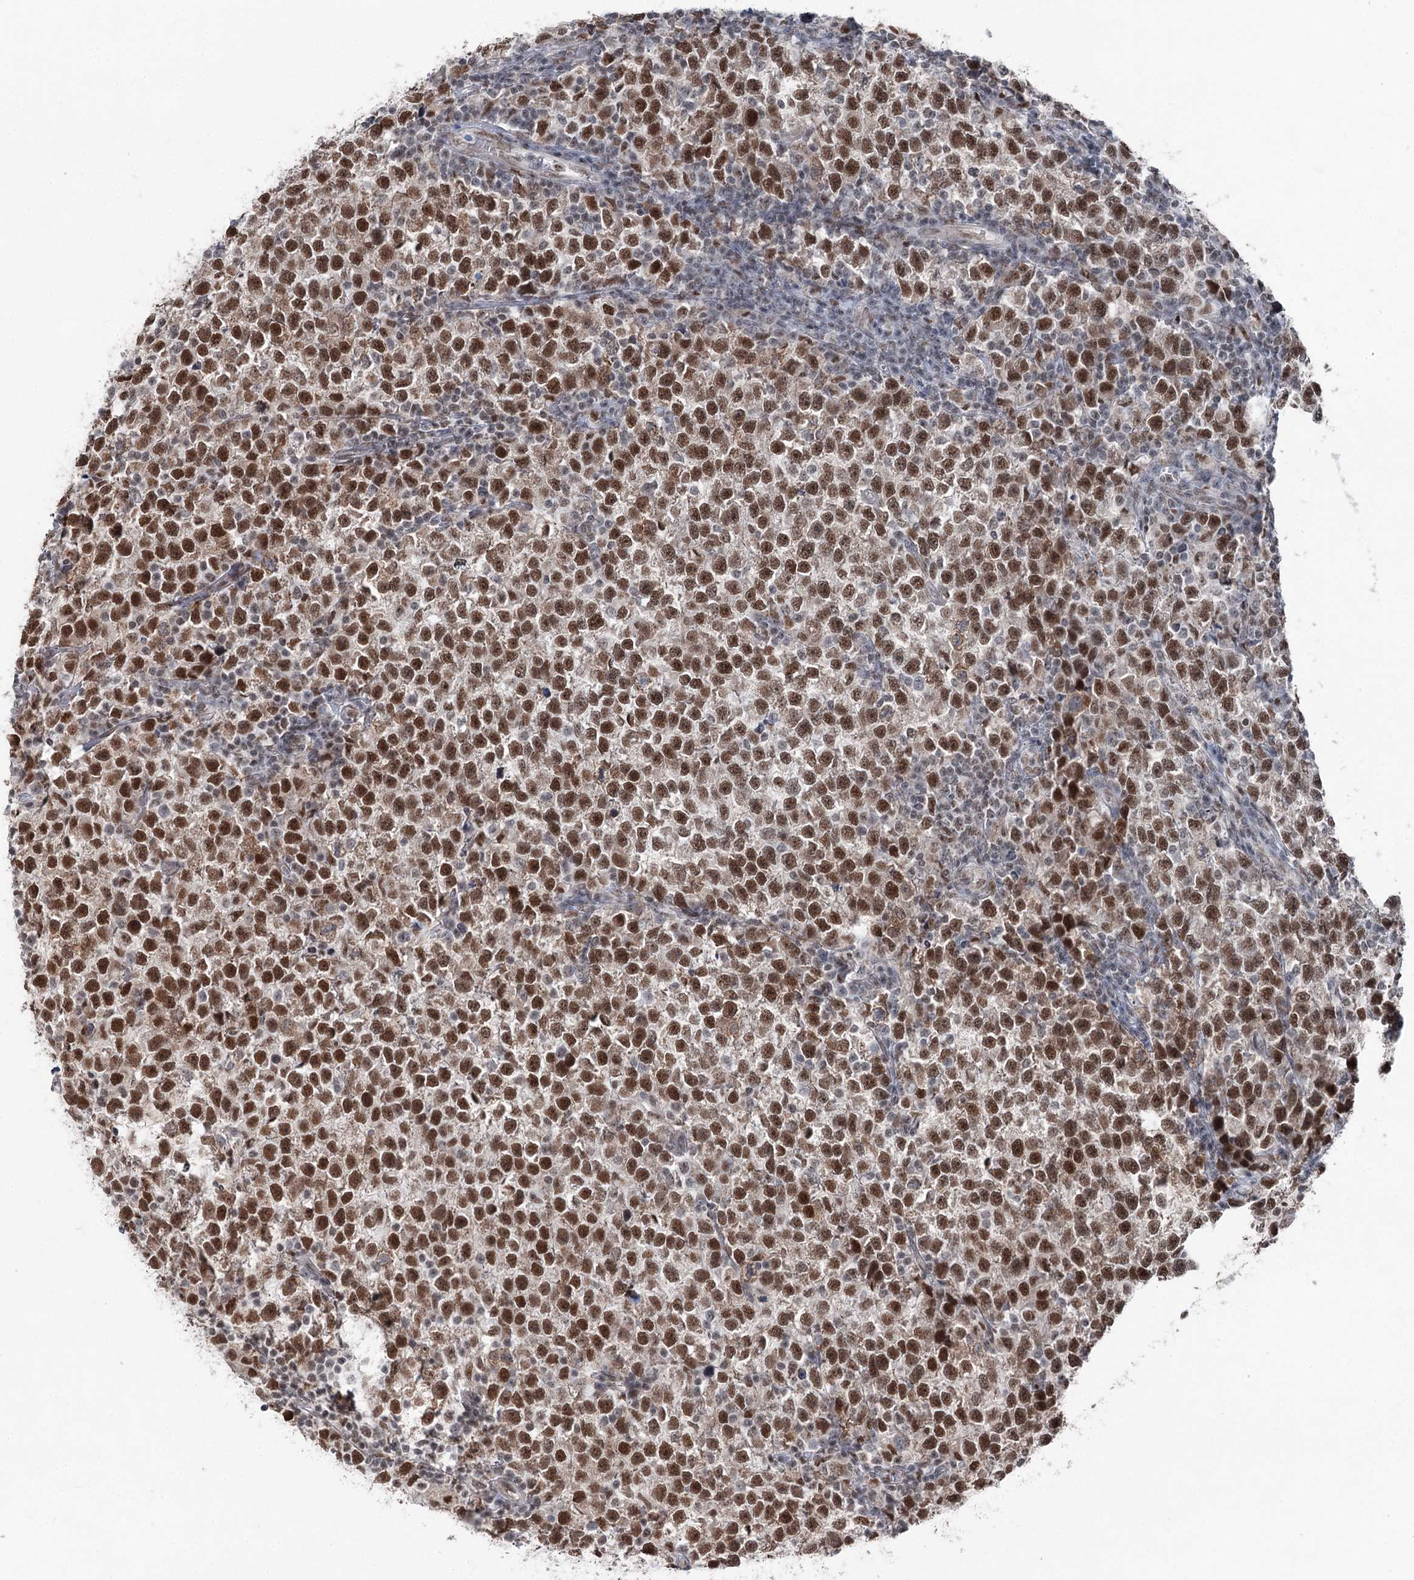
{"staining": {"intensity": "strong", "quantity": "25%-75%", "location": "nuclear"}, "tissue": "testis cancer", "cell_type": "Tumor cells", "image_type": "cancer", "snomed": [{"axis": "morphology", "description": "Normal tissue, NOS"}, {"axis": "morphology", "description": "Seminoma, NOS"}, {"axis": "topography", "description": "Testis"}], "caption": "Protein staining displays strong nuclear staining in approximately 25%-75% of tumor cells in testis cancer (seminoma).", "gene": "ZCCHC8", "patient": {"sex": "male", "age": 43}}